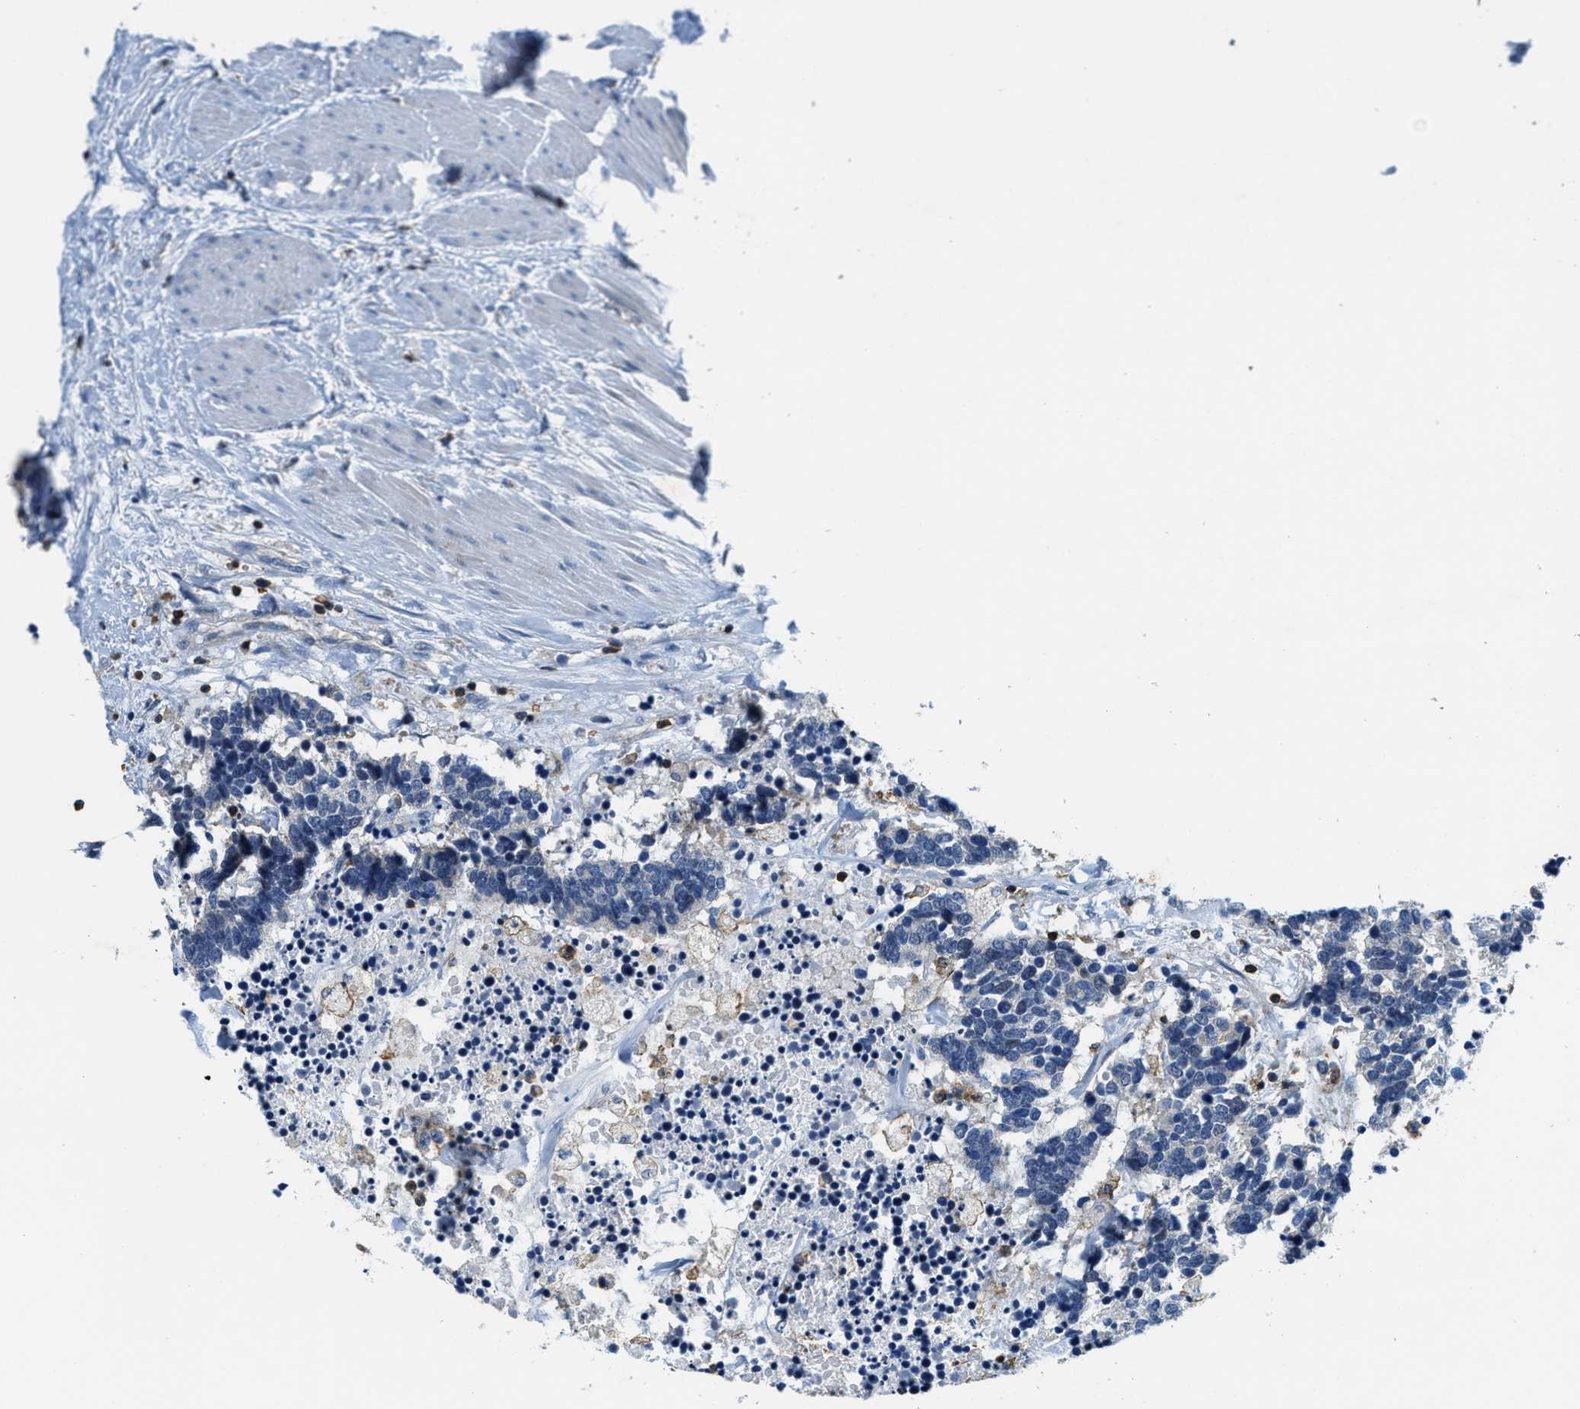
{"staining": {"intensity": "negative", "quantity": "none", "location": "none"}, "tissue": "carcinoid", "cell_type": "Tumor cells", "image_type": "cancer", "snomed": [{"axis": "morphology", "description": "Carcinoma, NOS"}, {"axis": "morphology", "description": "Carcinoid, malignant, NOS"}, {"axis": "topography", "description": "Urinary bladder"}], "caption": "There is no significant staining in tumor cells of carcinoid.", "gene": "MYO1G", "patient": {"sex": "male", "age": 57}}